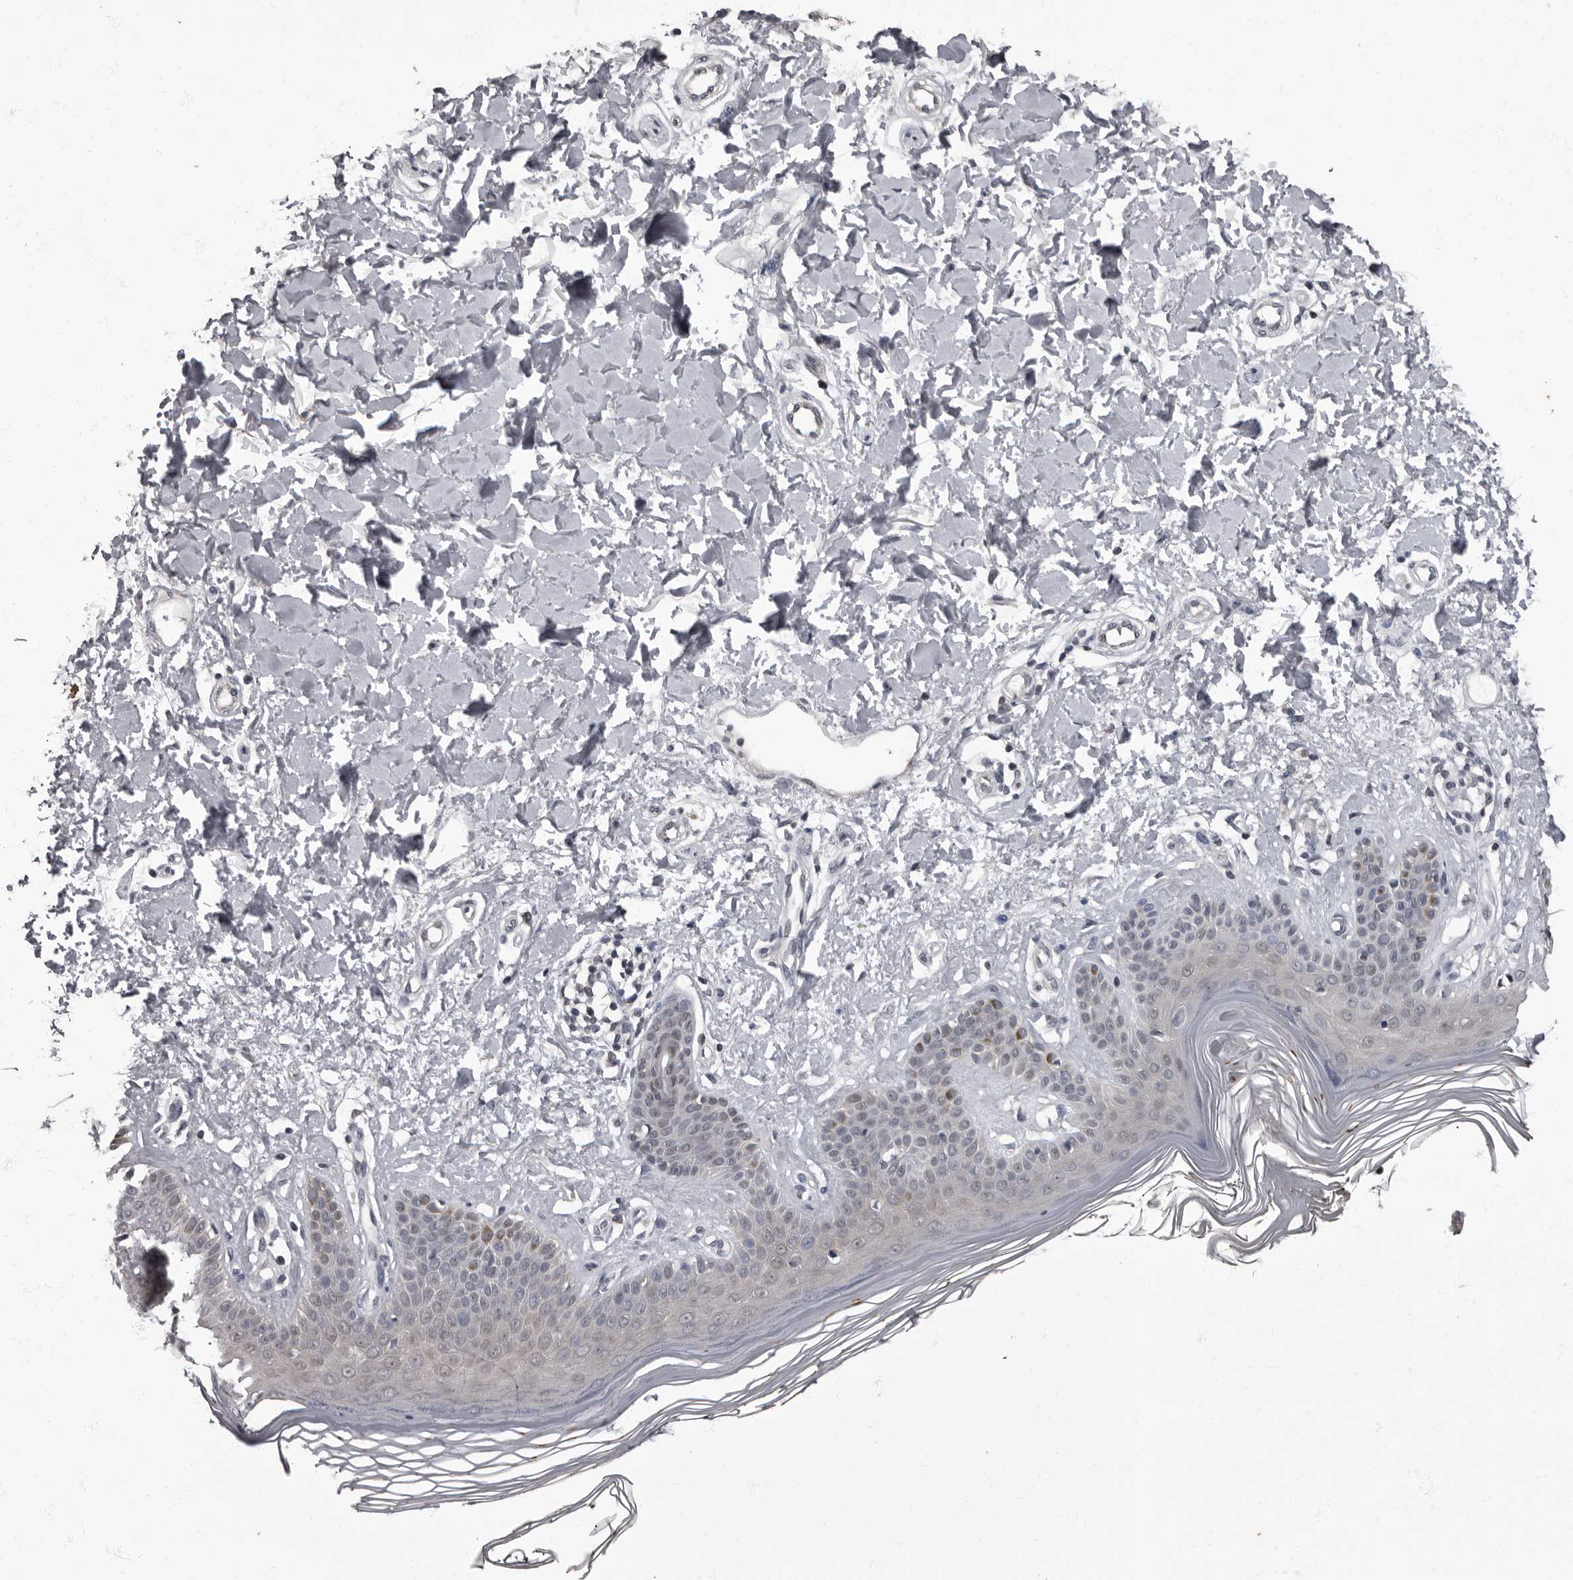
{"staining": {"intensity": "negative", "quantity": "none", "location": "none"}, "tissue": "skin", "cell_type": "Fibroblasts", "image_type": "normal", "snomed": [{"axis": "morphology", "description": "Normal tissue, NOS"}, {"axis": "topography", "description": "Skin"}], "caption": "DAB immunohistochemical staining of normal skin displays no significant expression in fibroblasts.", "gene": "C1orf50", "patient": {"sex": "female", "age": 64}}